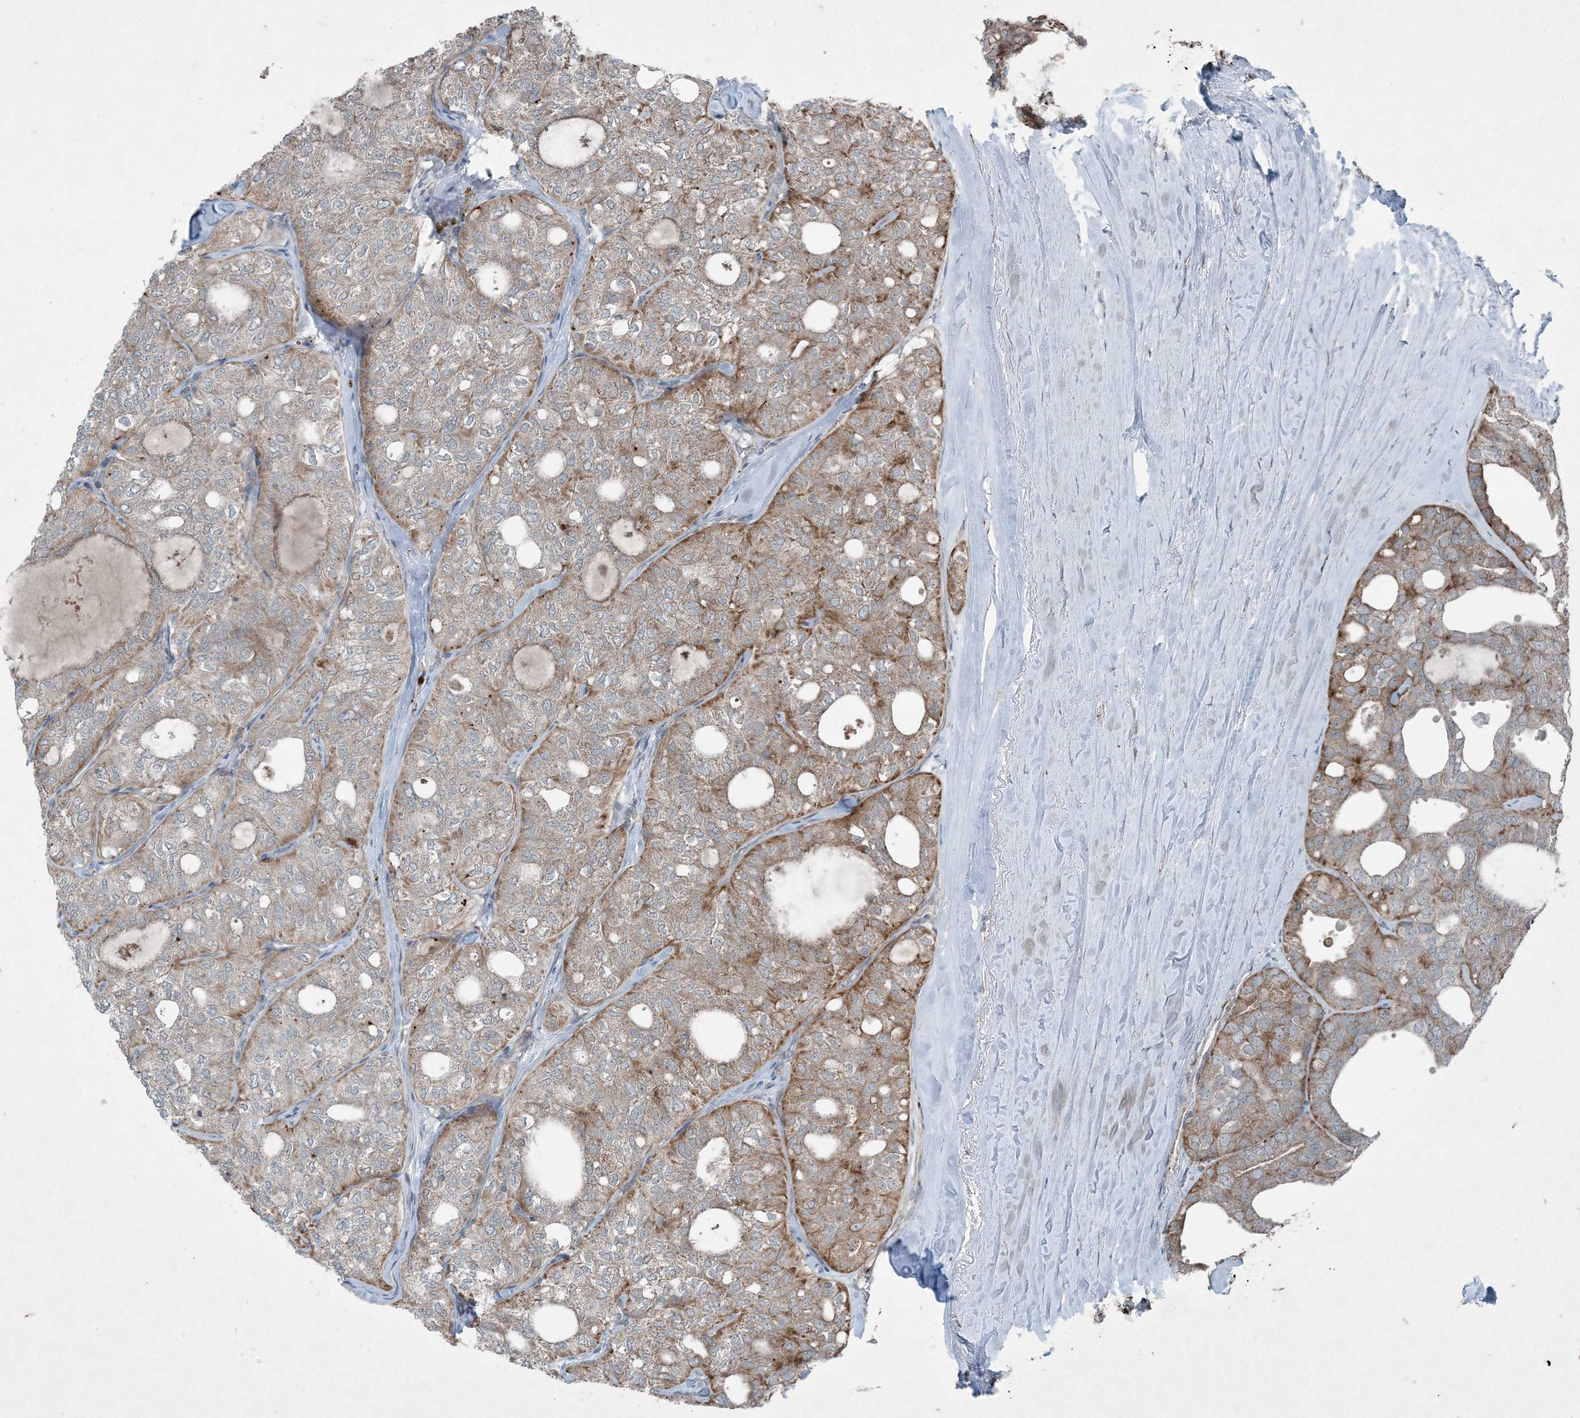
{"staining": {"intensity": "moderate", "quantity": ">75%", "location": "cytoplasmic/membranous"}, "tissue": "thyroid cancer", "cell_type": "Tumor cells", "image_type": "cancer", "snomed": [{"axis": "morphology", "description": "Follicular adenoma carcinoma, NOS"}, {"axis": "topography", "description": "Thyroid gland"}], "caption": "The immunohistochemical stain labels moderate cytoplasmic/membranous positivity in tumor cells of follicular adenoma carcinoma (thyroid) tissue.", "gene": "PC", "patient": {"sex": "male", "age": 75}}